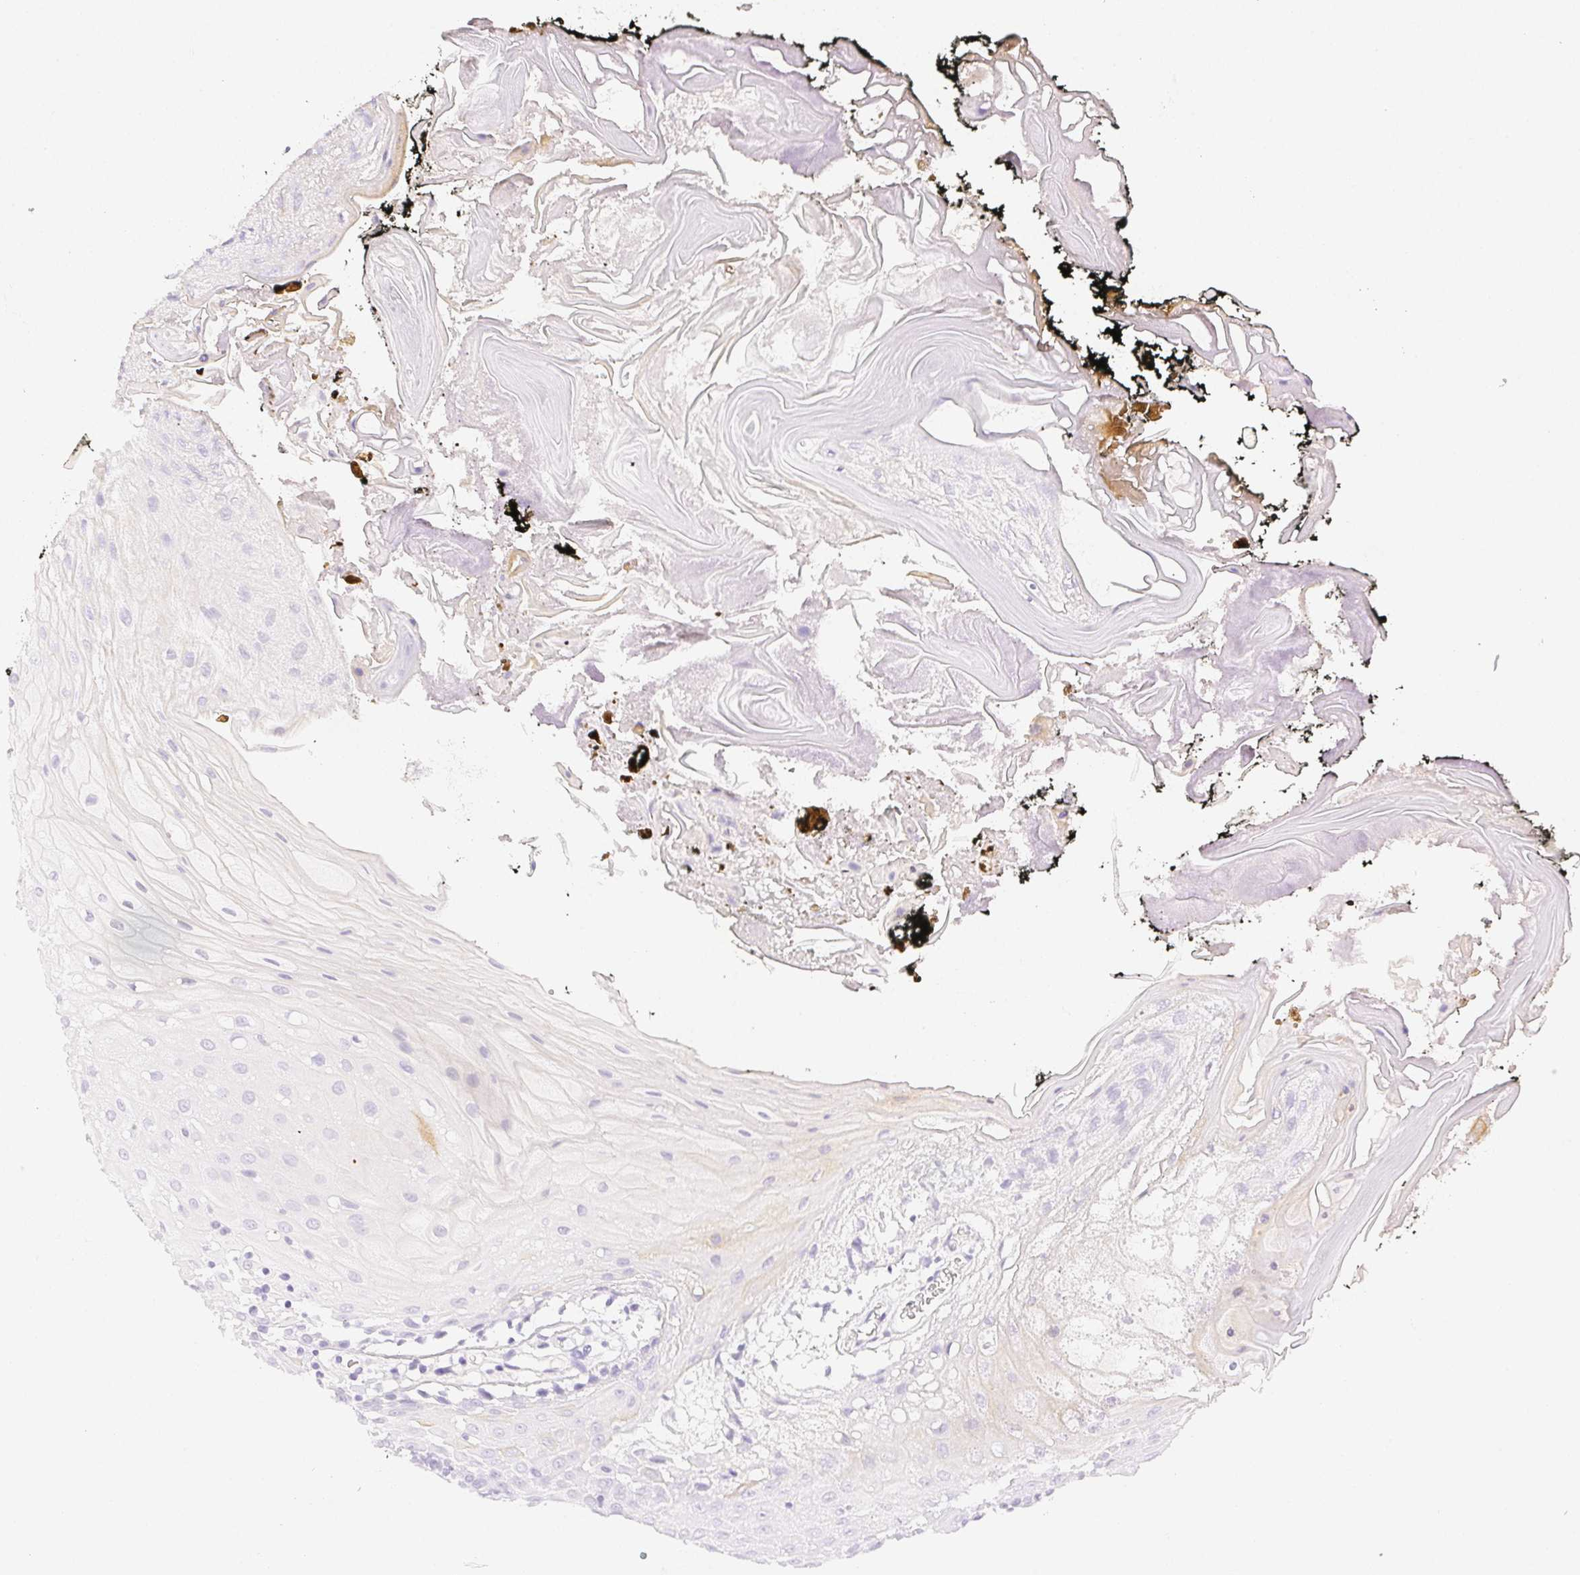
{"staining": {"intensity": "negative", "quantity": "none", "location": "none"}, "tissue": "oral mucosa", "cell_type": "Squamous epithelial cells", "image_type": "normal", "snomed": [{"axis": "morphology", "description": "Normal tissue, NOS"}, {"axis": "morphology", "description": "Squamous cell carcinoma, NOS"}, {"axis": "topography", "description": "Oral tissue"}, {"axis": "topography", "description": "Head-Neck"}], "caption": "Human oral mucosa stained for a protein using immunohistochemistry (IHC) demonstrates no expression in squamous epithelial cells.", "gene": "SPACA4", "patient": {"sex": "male", "age": 69}}